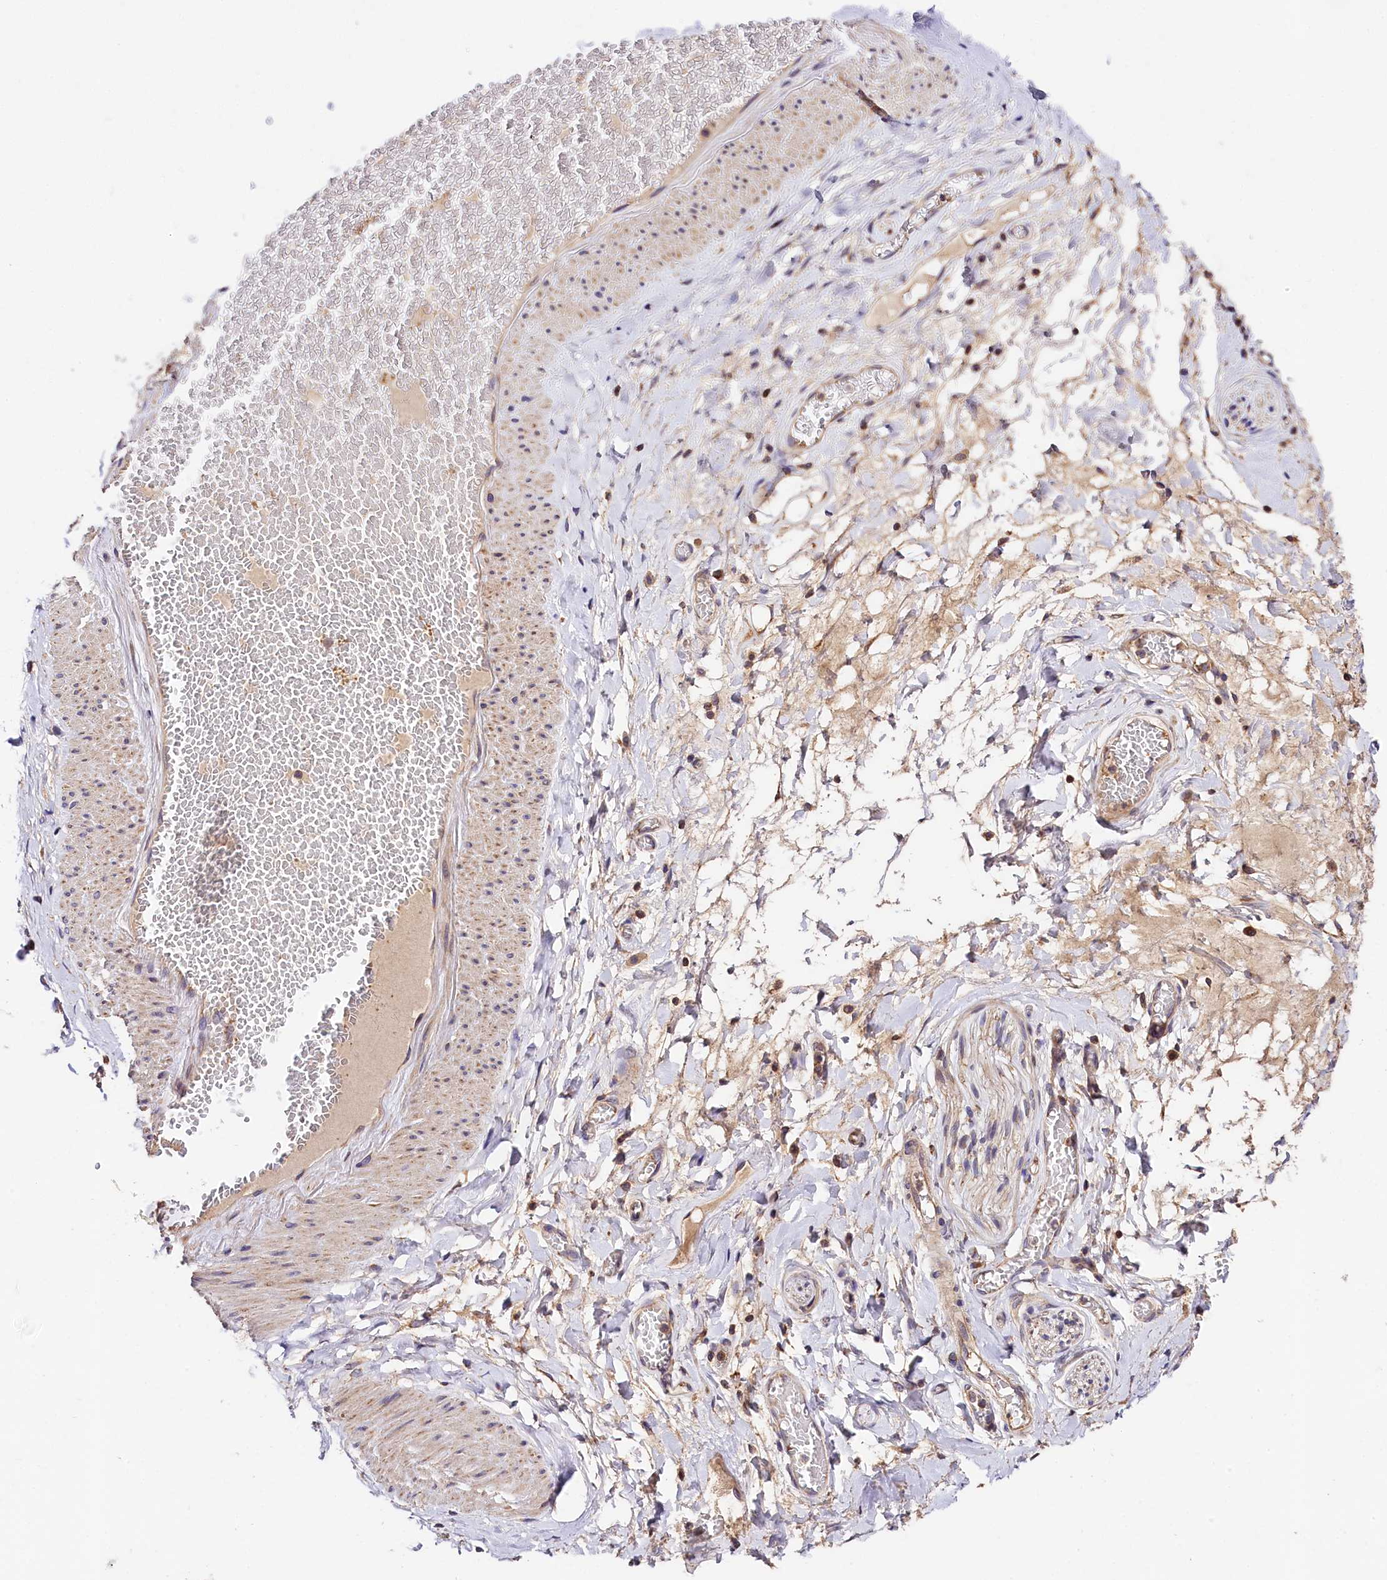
{"staining": {"intensity": "weak", "quantity": ">75%", "location": "cytoplasmic/membranous"}, "tissue": "adipose tissue", "cell_type": "Adipocytes", "image_type": "normal", "snomed": [{"axis": "morphology", "description": "Normal tissue, NOS"}, {"axis": "topography", "description": "Salivary gland"}, {"axis": "topography", "description": "Peripheral nerve tissue"}], "caption": "Brown immunohistochemical staining in unremarkable human adipose tissue reveals weak cytoplasmic/membranous positivity in about >75% of adipocytes.", "gene": "KPTN", "patient": {"sex": "male", "age": 62}}